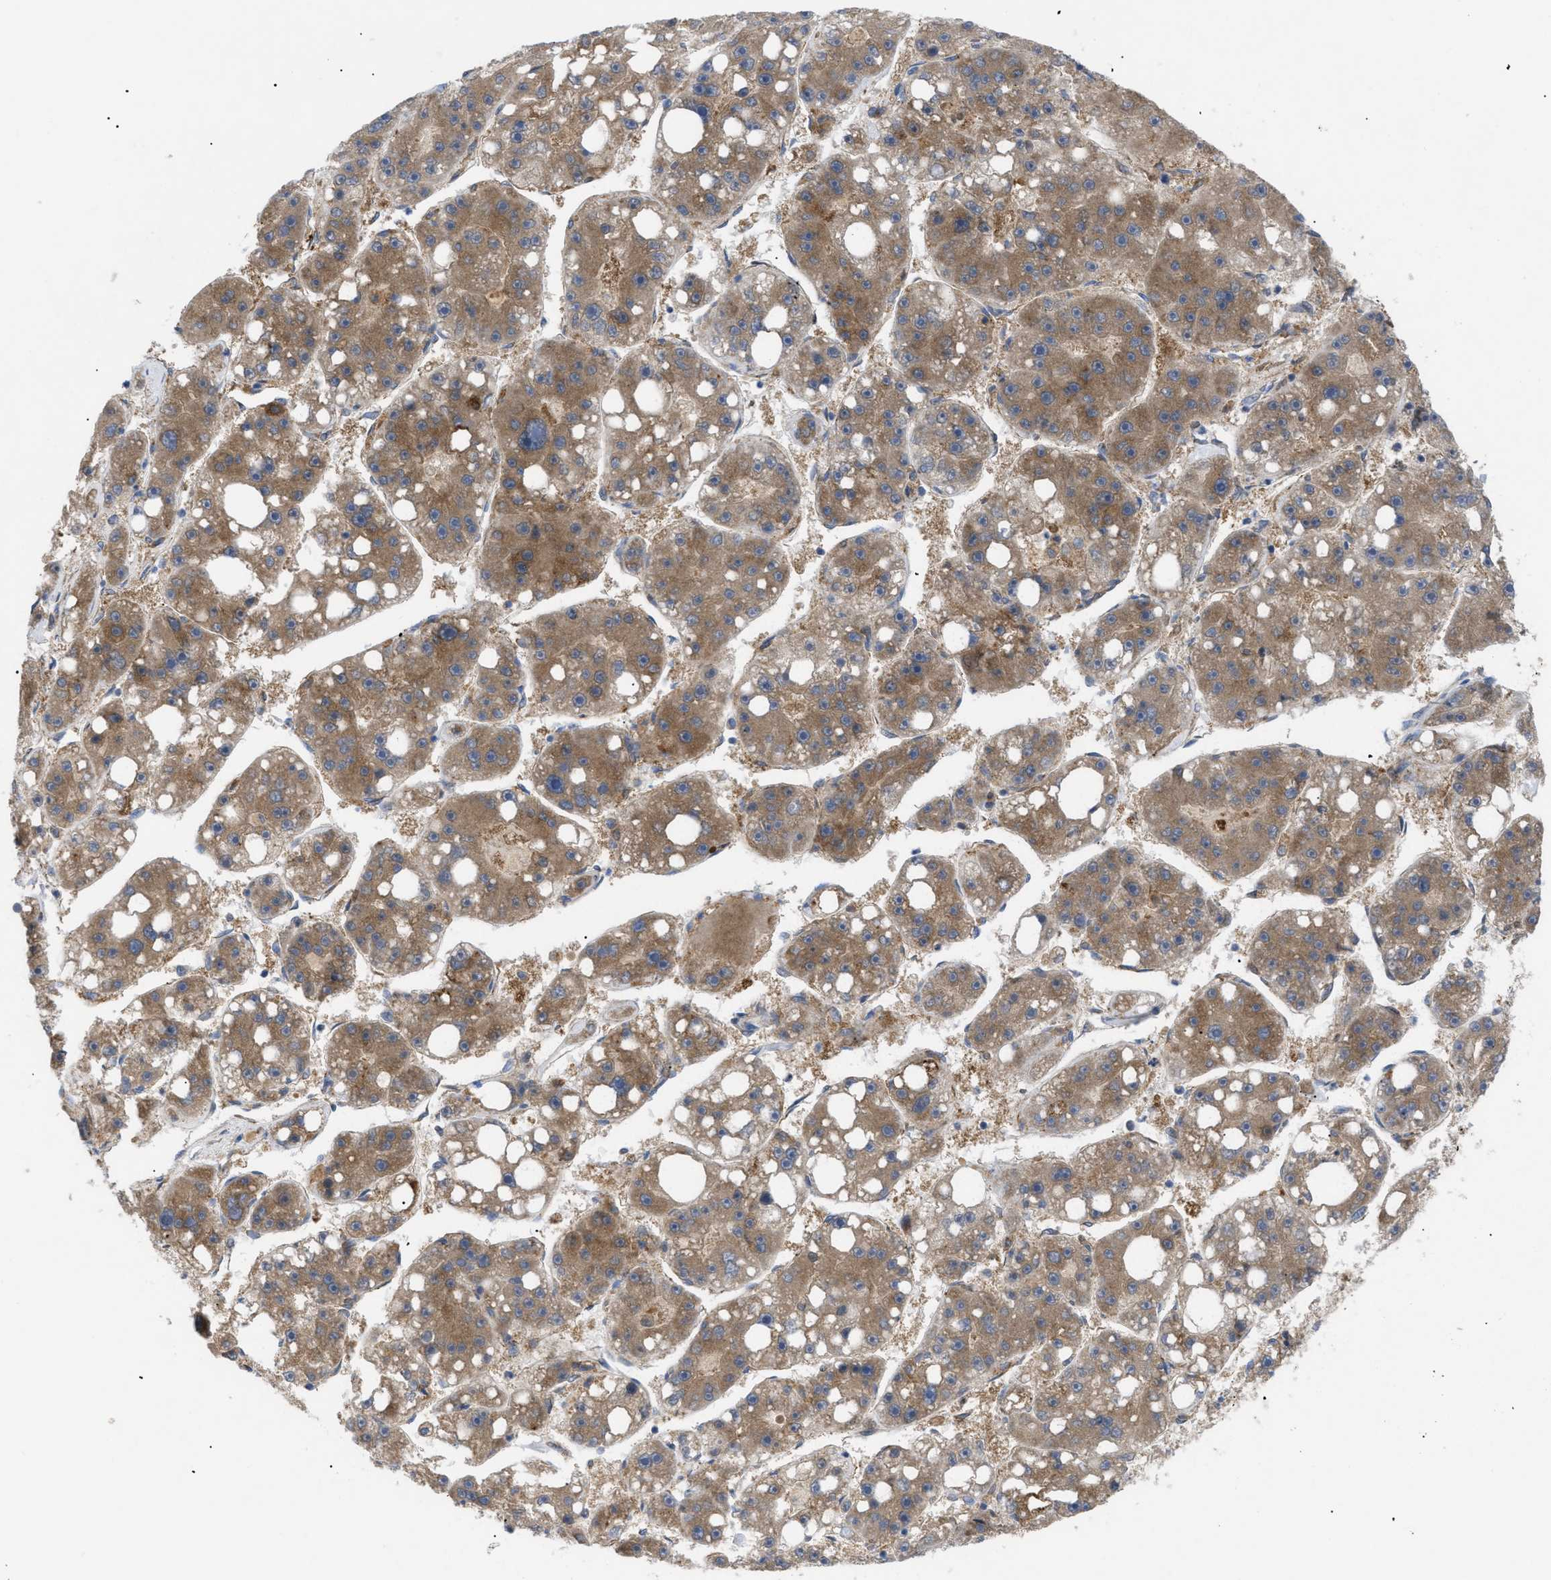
{"staining": {"intensity": "moderate", "quantity": ">75%", "location": "cytoplasmic/membranous"}, "tissue": "liver cancer", "cell_type": "Tumor cells", "image_type": "cancer", "snomed": [{"axis": "morphology", "description": "Carcinoma, Hepatocellular, NOS"}, {"axis": "topography", "description": "Liver"}], "caption": "The histopathology image exhibits immunohistochemical staining of liver cancer. There is moderate cytoplasmic/membranous positivity is identified in about >75% of tumor cells.", "gene": "SLC50A1", "patient": {"sex": "female", "age": 61}}